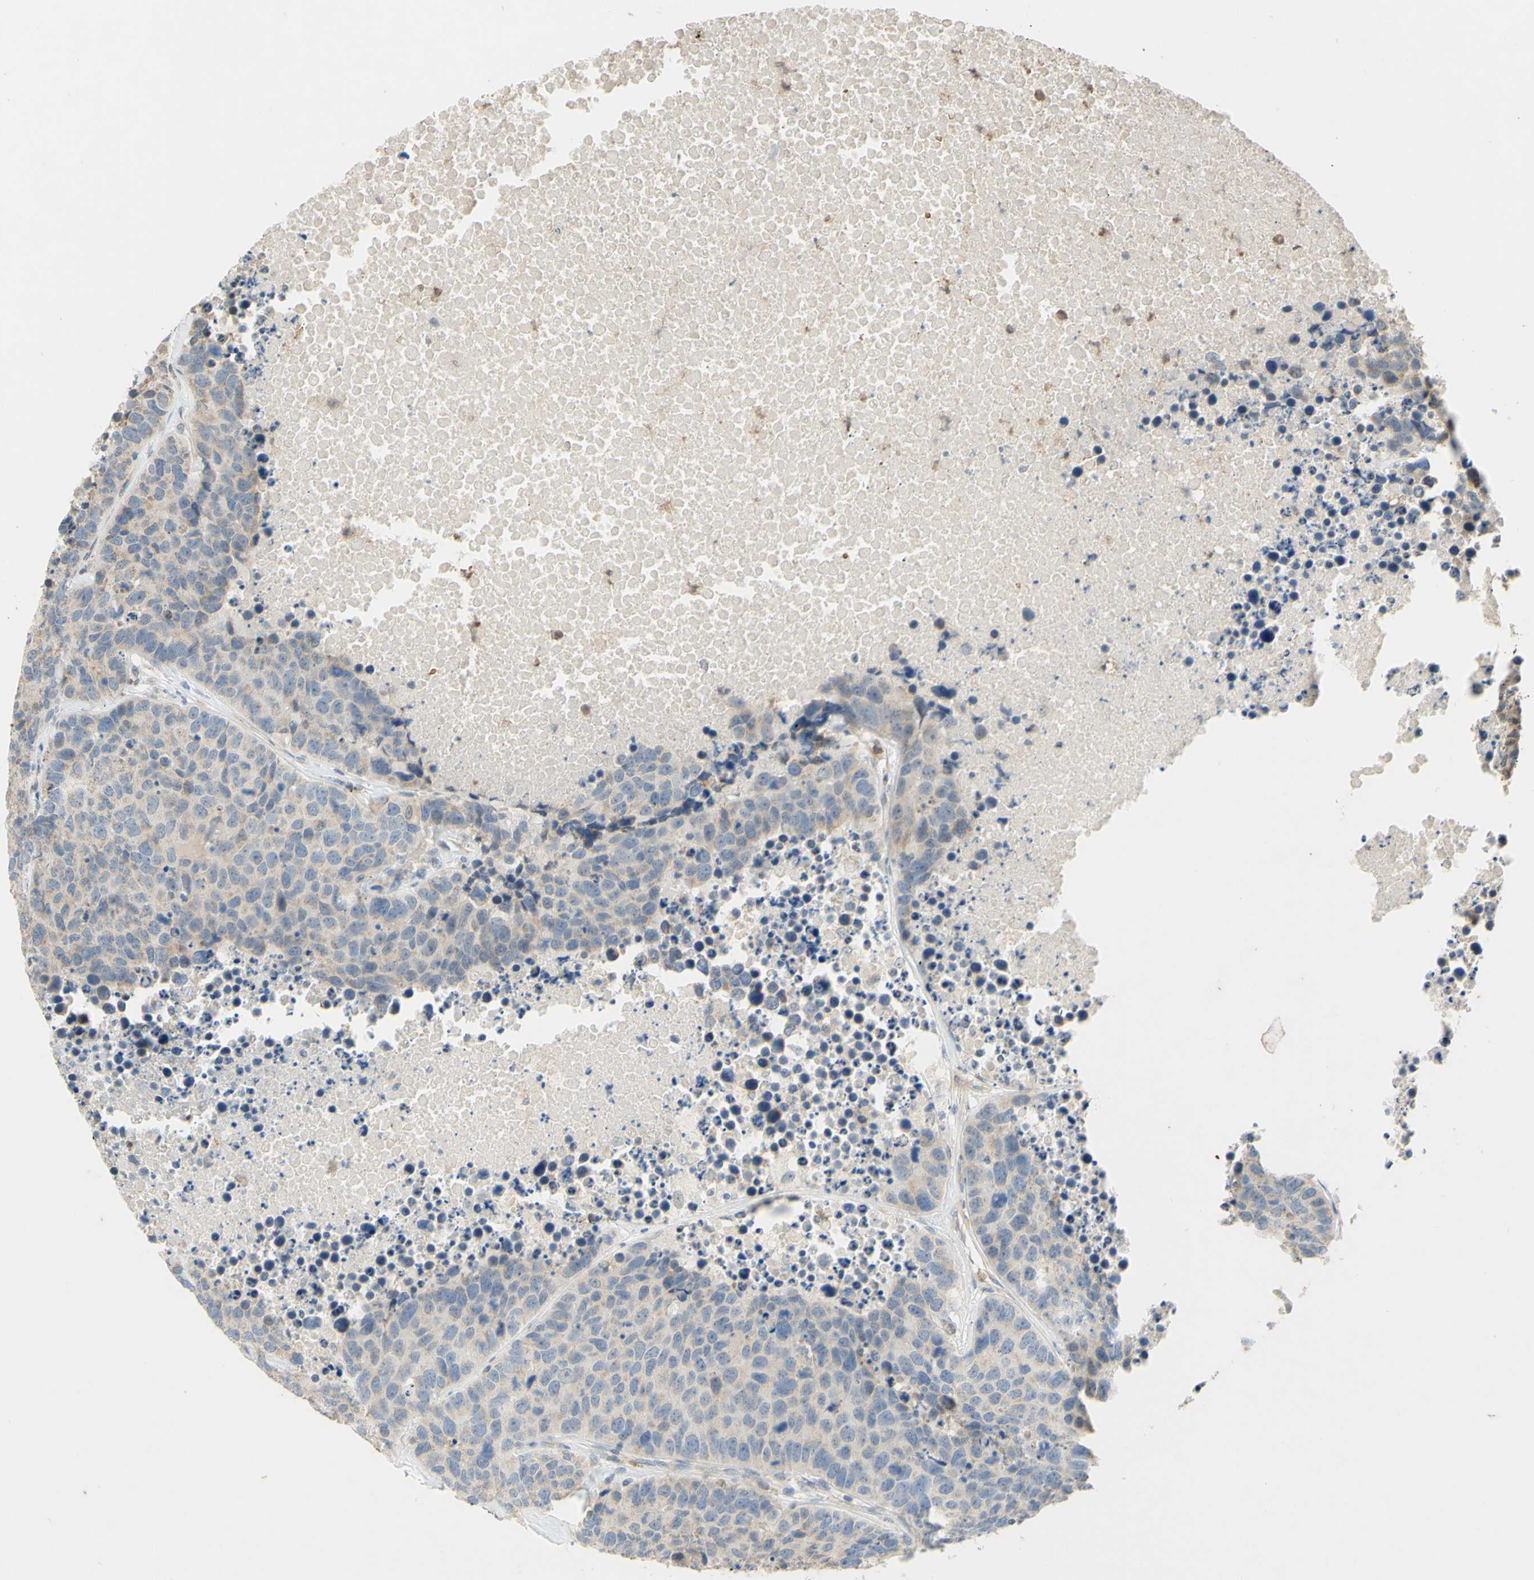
{"staining": {"intensity": "weak", "quantity": ">75%", "location": "cytoplasmic/membranous"}, "tissue": "carcinoid", "cell_type": "Tumor cells", "image_type": "cancer", "snomed": [{"axis": "morphology", "description": "Carcinoid, malignant, NOS"}, {"axis": "topography", "description": "Lung"}], "caption": "Carcinoid (malignant) stained with immunohistochemistry (IHC) shows weak cytoplasmic/membranous positivity in about >75% of tumor cells. Using DAB (brown) and hematoxylin (blue) stains, captured at high magnification using brightfield microscopy.", "gene": "GATA1", "patient": {"sex": "male", "age": 60}}